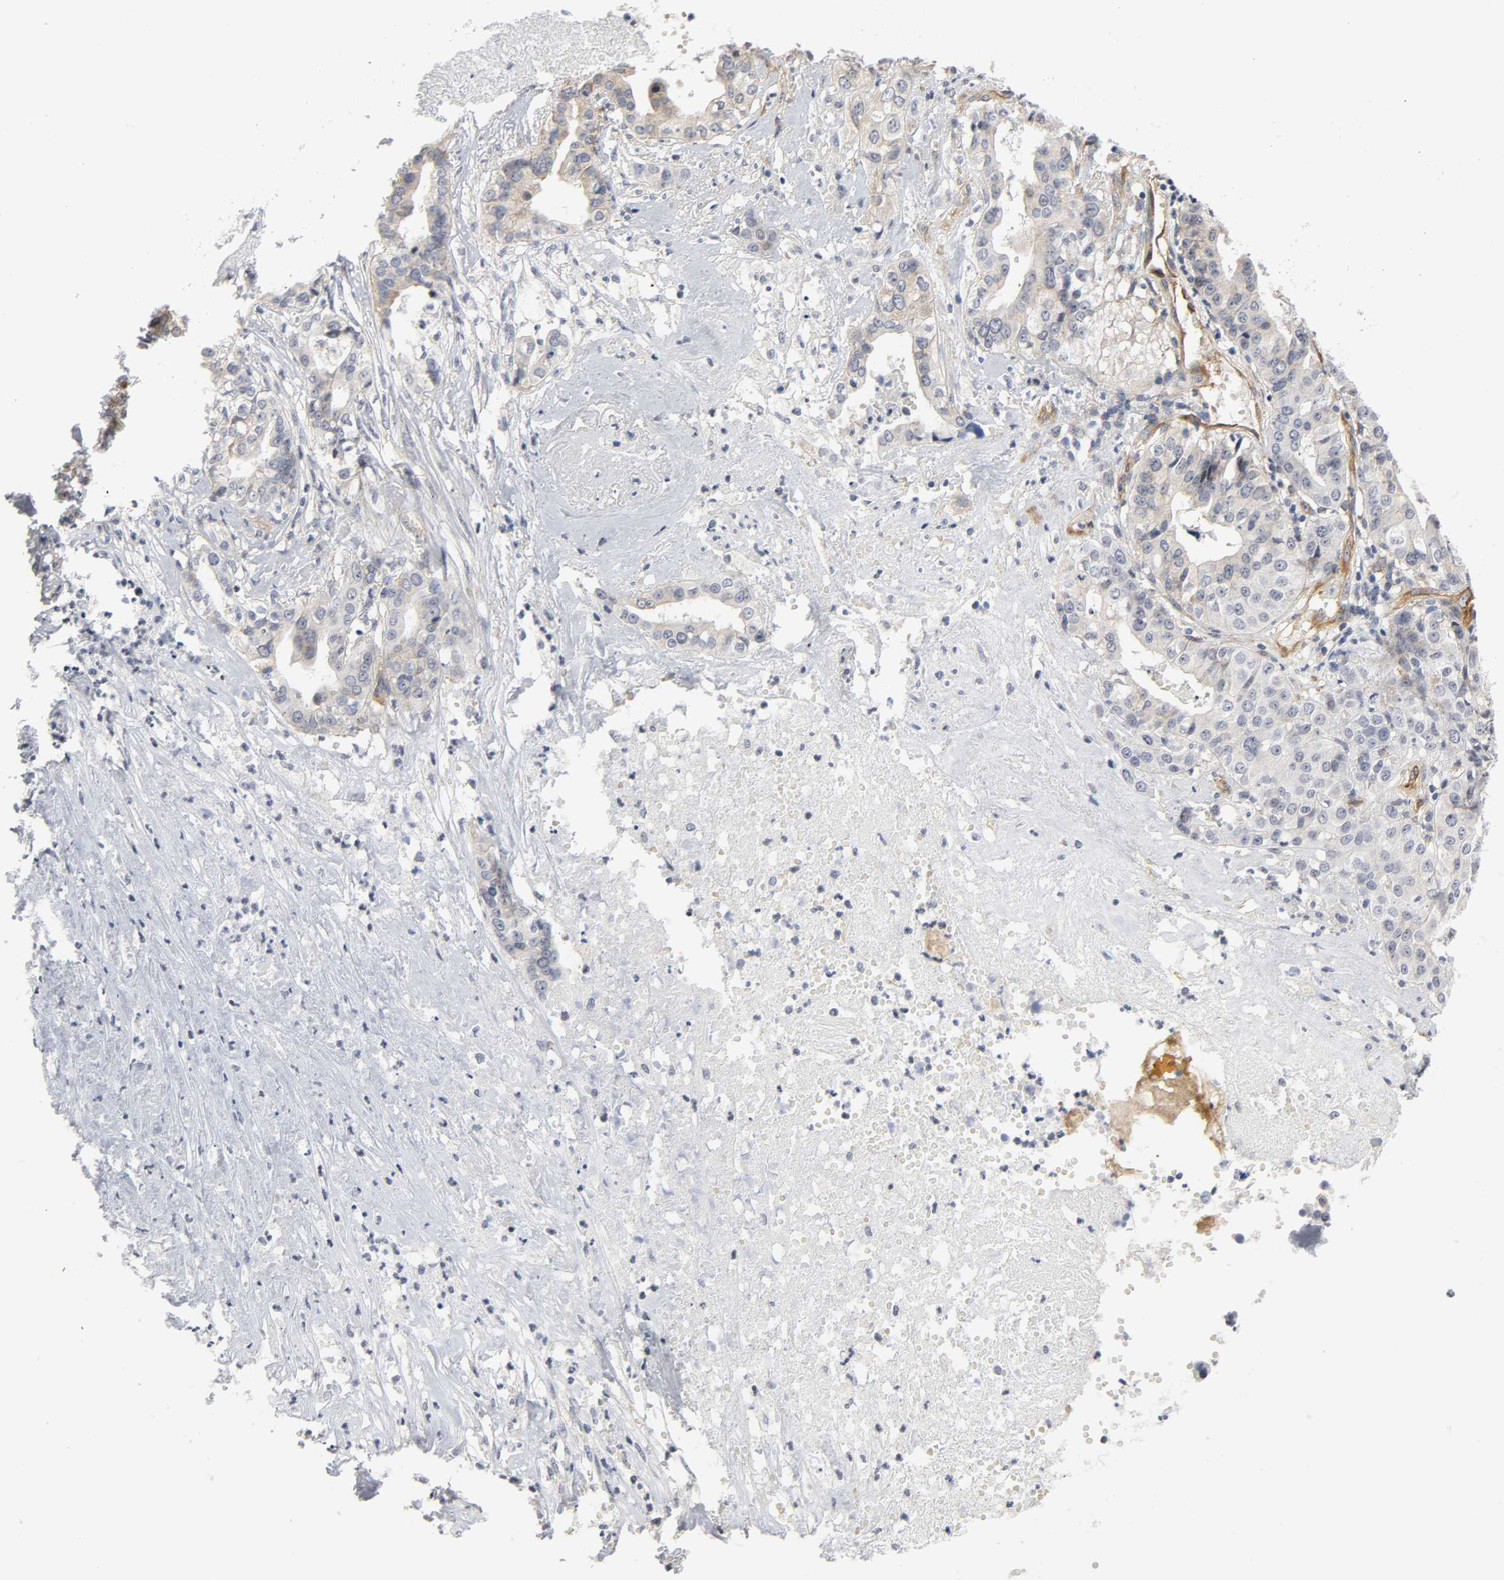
{"staining": {"intensity": "weak", "quantity": "25%-75%", "location": "cytoplasmic/membranous"}, "tissue": "liver cancer", "cell_type": "Tumor cells", "image_type": "cancer", "snomed": [{"axis": "morphology", "description": "Cholangiocarcinoma"}, {"axis": "topography", "description": "Liver"}], "caption": "Human liver cholangiocarcinoma stained with a protein marker reveals weak staining in tumor cells.", "gene": "DOCK1", "patient": {"sex": "female", "age": 61}}